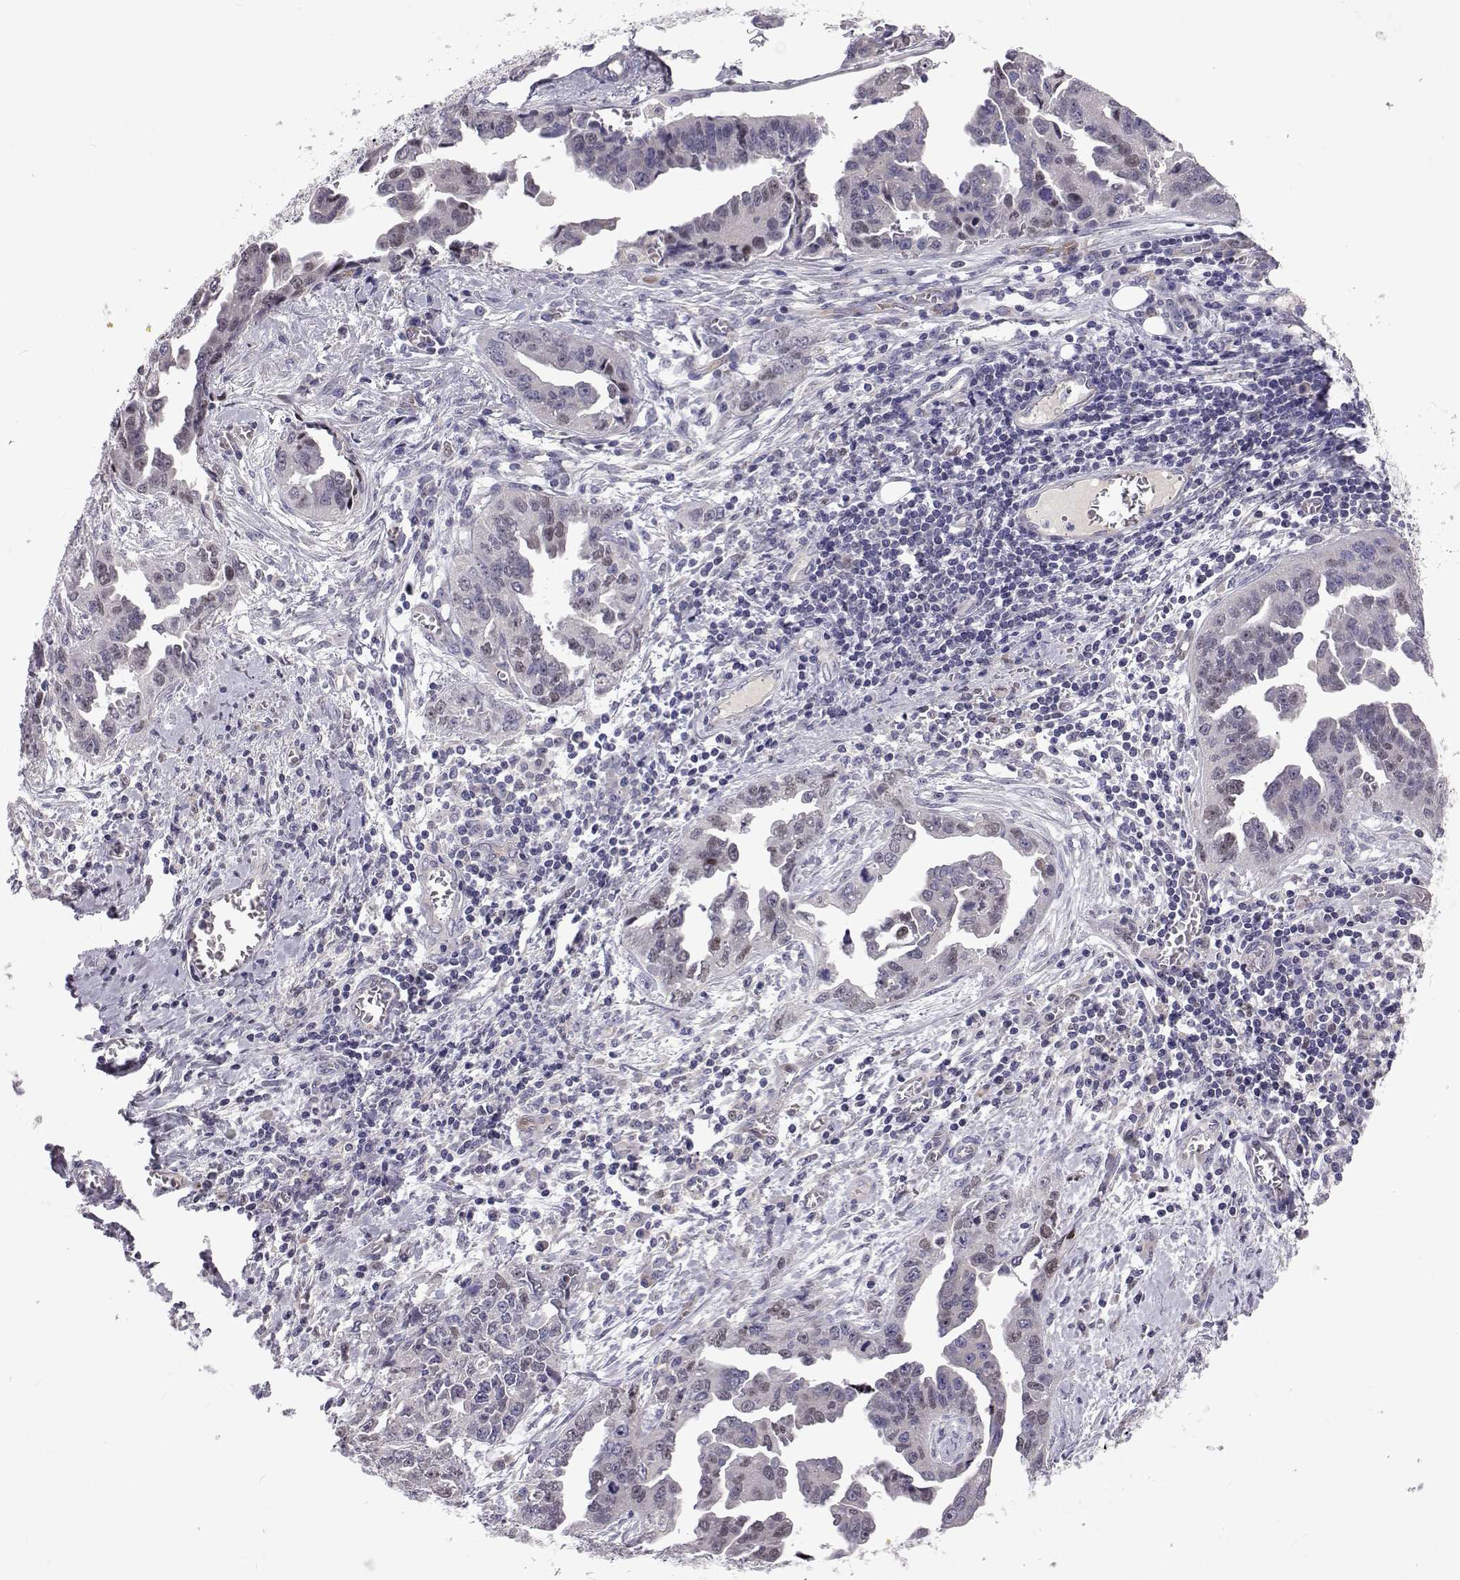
{"staining": {"intensity": "weak", "quantity": "<25%", "location": "nuclear"}, "tissue": "ovarian cancer", "cell_type": "Tumor cells", "image_type": "cancer", "snomed": [{"axis": "morphology", "description": "Cystadenocarcinoma, serous, NOS"}, {"axis": "topography", "description": "Ovary"}], "caption": "A photomicrograph of human ovarian cancer (serous cystadenocarcinoma) is negative for staining in tumor cells.", "gene": "TCF15", "patient": {"sex": "female", "age": 75}}